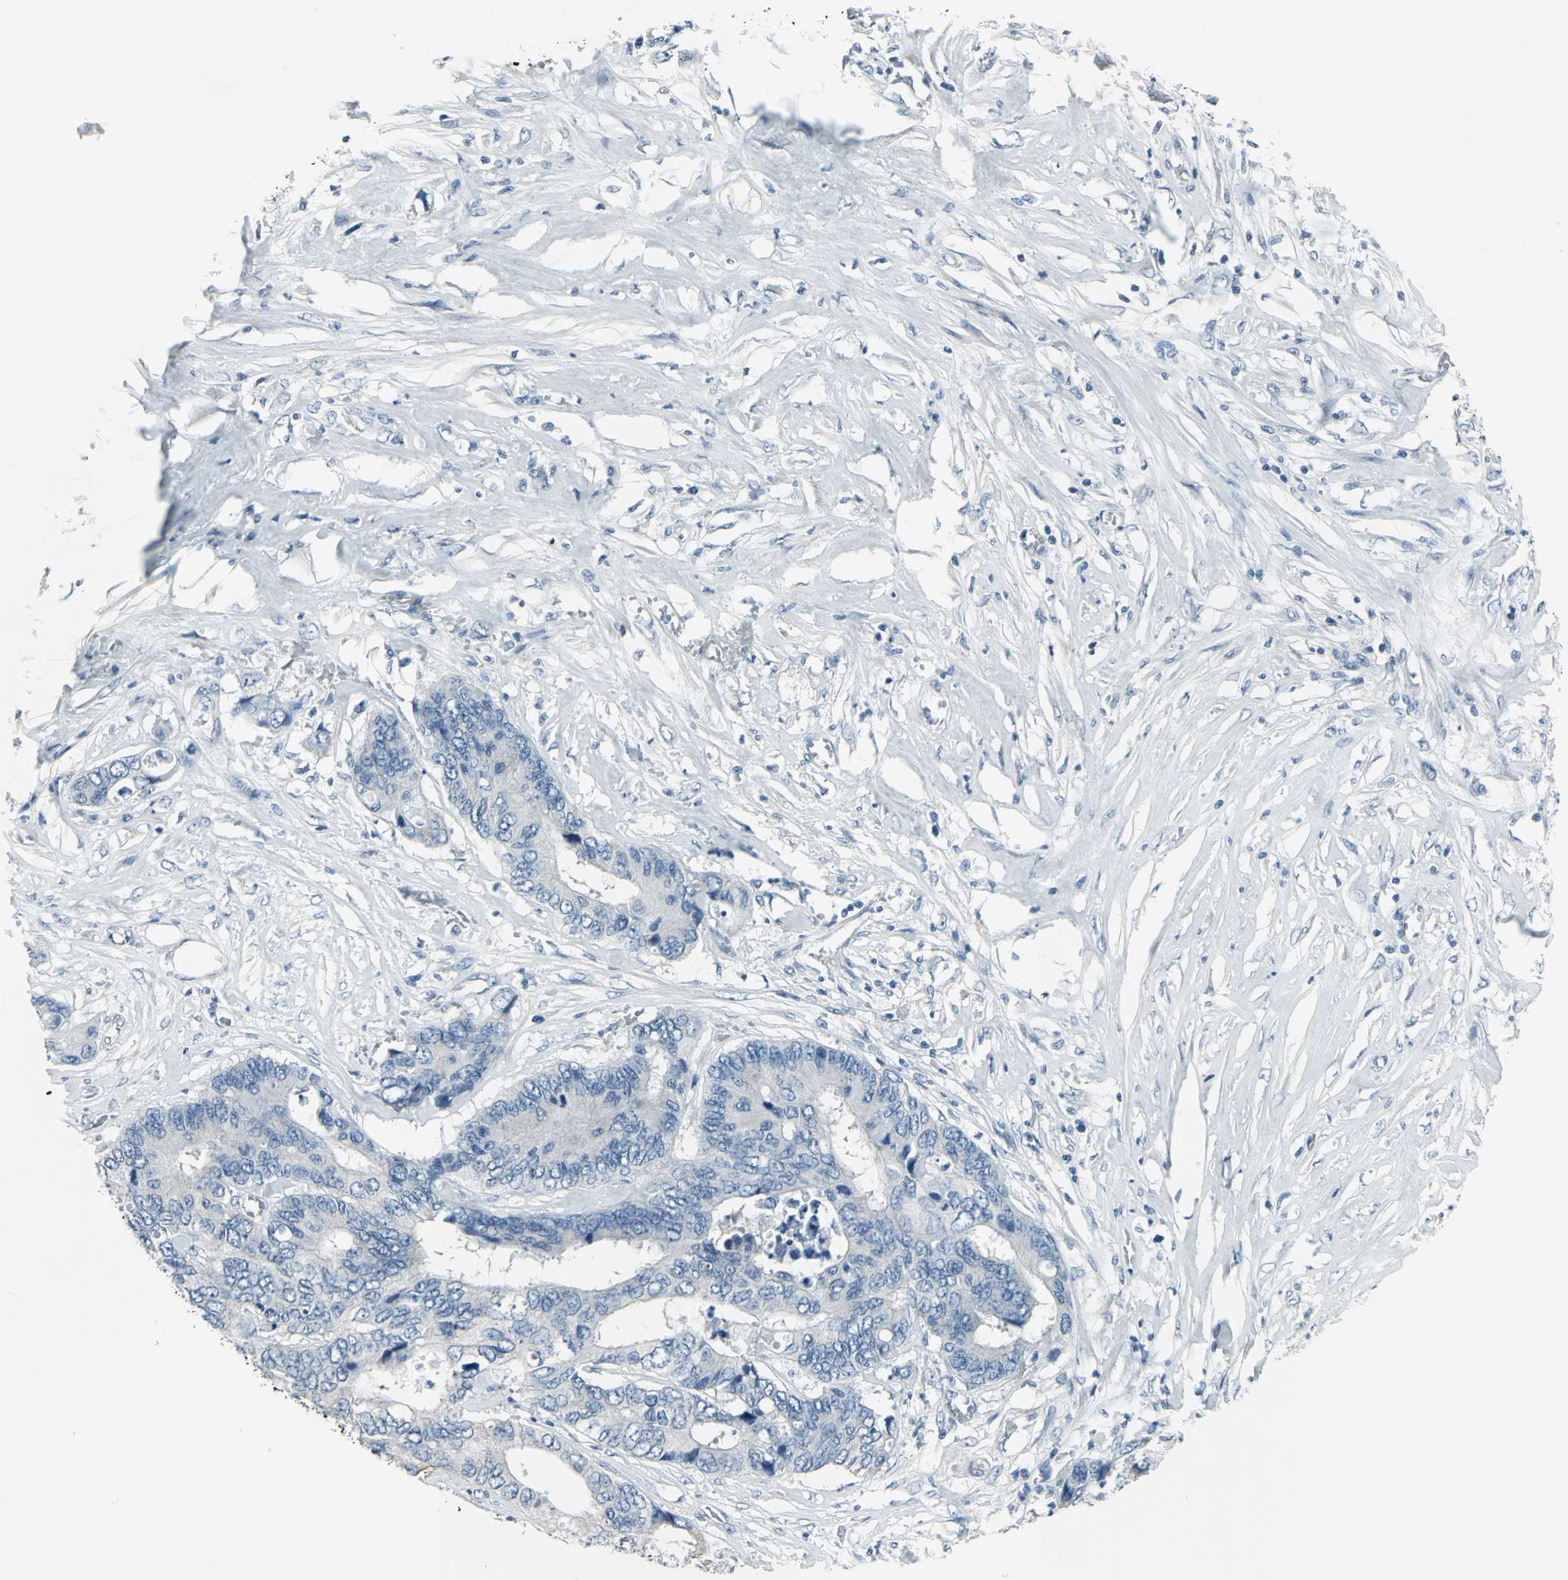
{"staining": {"intensity": "negative", "quantity": "none", "location": "none"}, "tissue": "colorectal cancer", "cell_type": "Tumor cells", "image_type": "cancer", "snomed": [{"axis": "morphology", "description": "Adenocarcinoma, NOS"}, {"axis": "topography", "description": "Rectum"}], "caption": "IHC photomicrograph of neoplastic tissue: human colorectal adenocarcinoma stained with DAB (3,3'-diaminobenzidine) shows no significant protein staining in tumor cells. (Stains: DAB IHC with hematoxylin counter stain, Microscopy: brightfield microscopy at high magnification).", "gene": "DNAI2", "patient": {"sex": "male", "age": 55}}